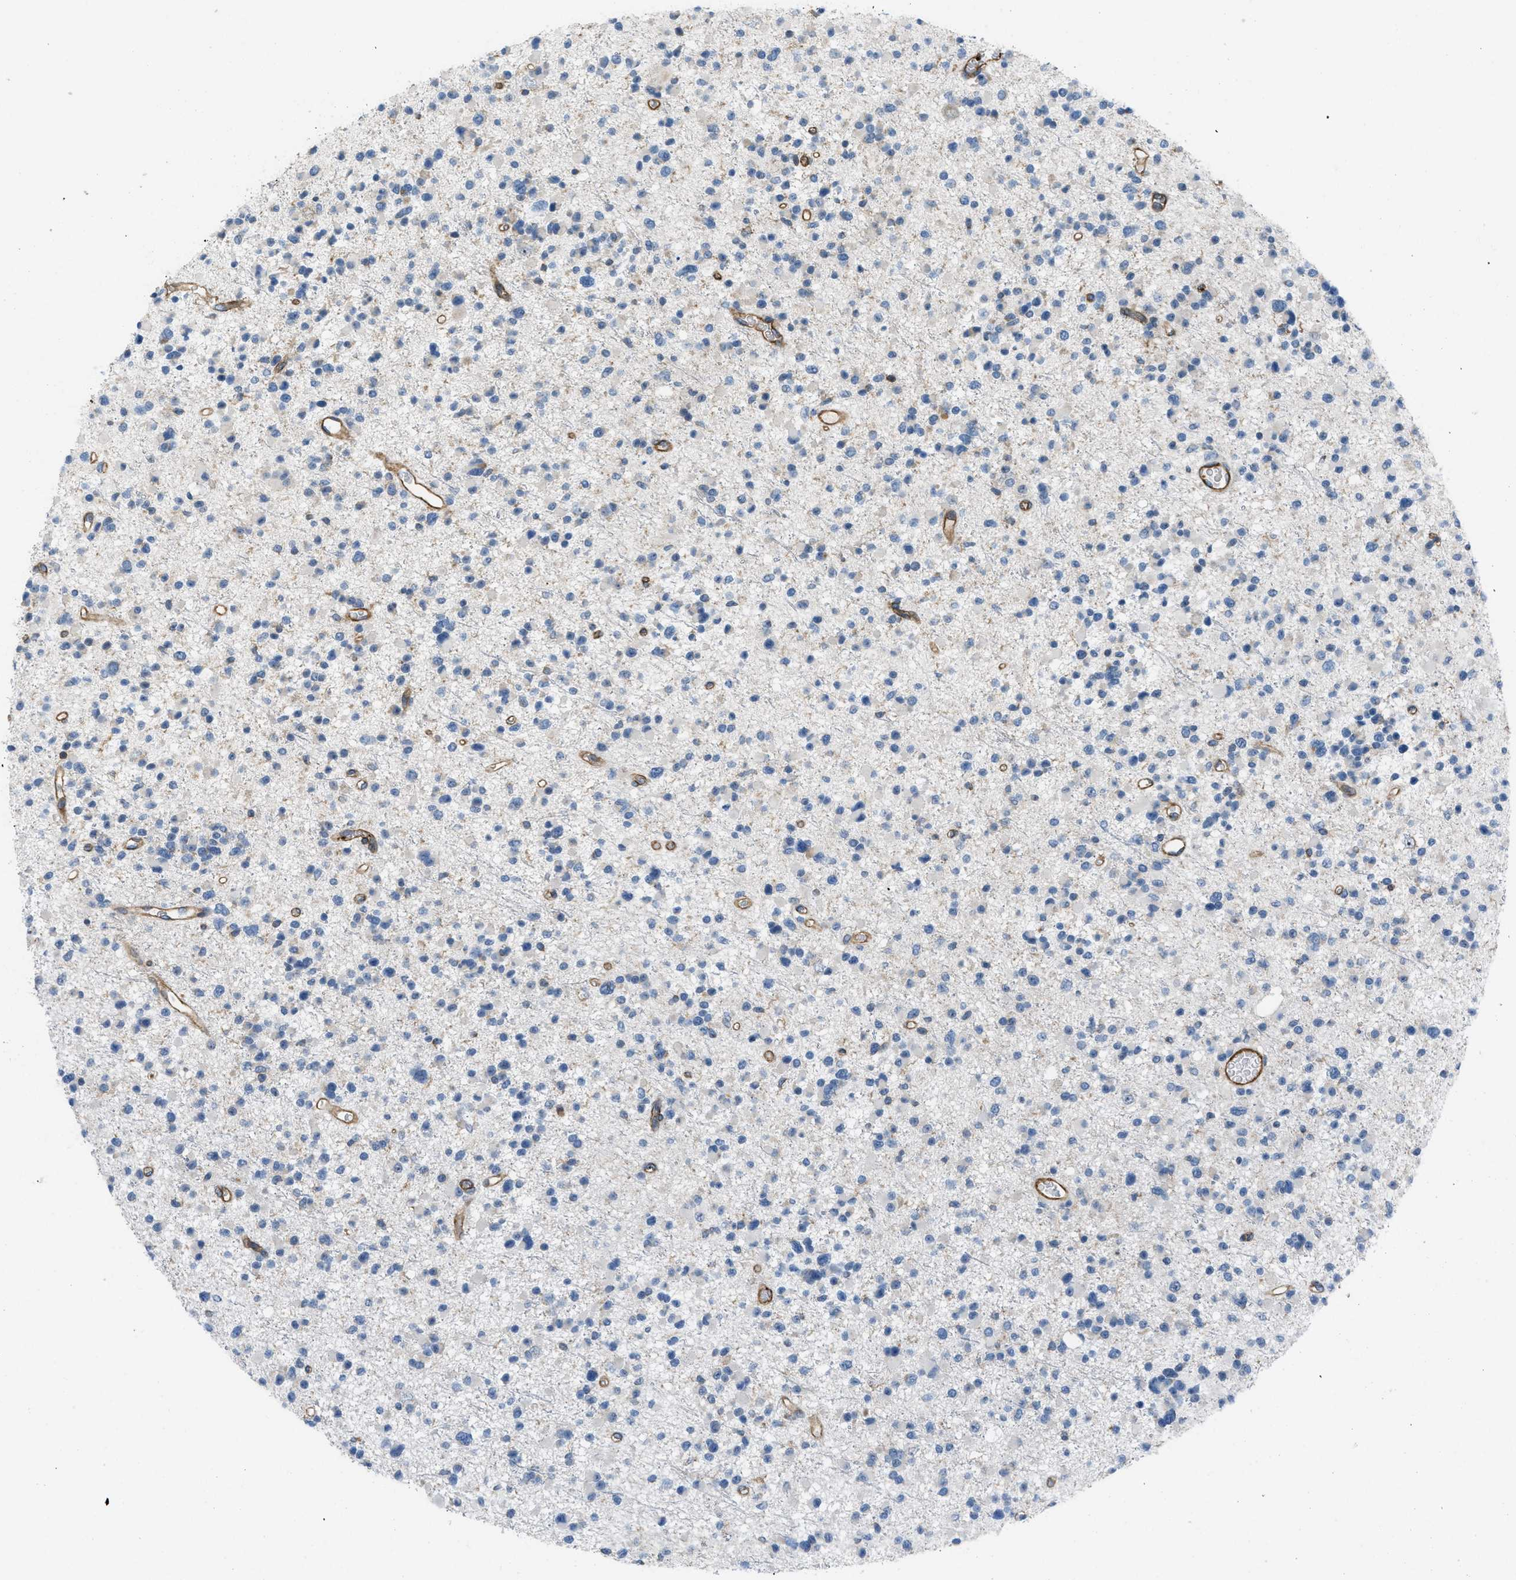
{"staining": {"intensity": "negative", "quantity": "none", "location": "none"}, "tissue": "glioma", "cell_type": "Tumor cells", "image_type": "cancer", "snomed": [{"axis": "morphology", "description": "Glioma, malignant, Low grade"}, {"axis": "topography", "description": "Brain"}], "caption": "DAB immunohistochemical staining of glioma demonstrates no significant staining in tumor cells.", "gene": "ATP2A3", "patient": {"sex": "female", "age": 22}}